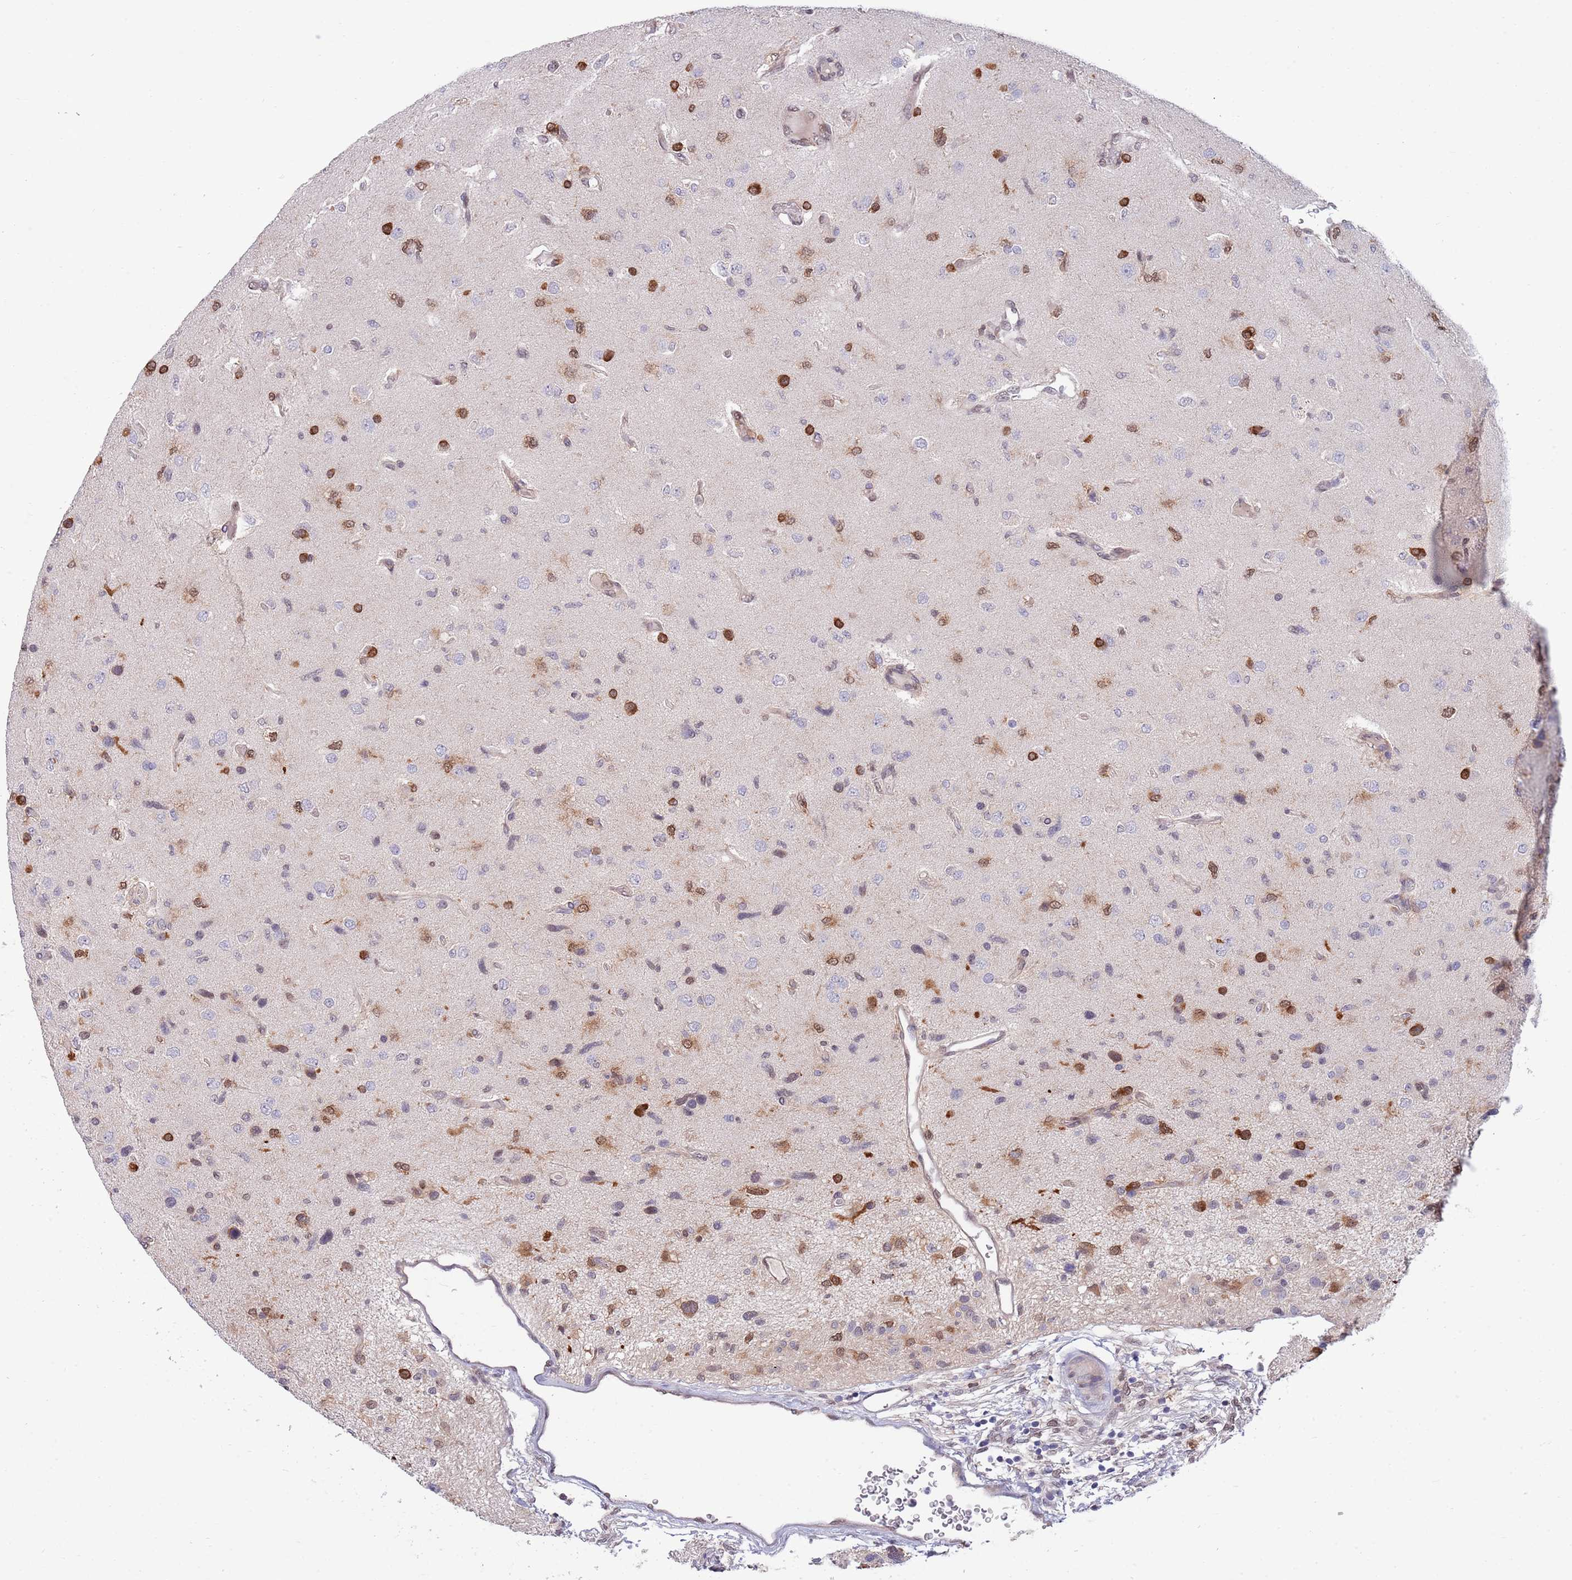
{"staining": {"intensity": "strong", "quantity": "<25%", "location": "cytoplasmic/membranous,nuclear"}, "tissue": "glioma", "cell_type": "Tumor cells", "image_type": "cancer", "snomed": [{"axis": "morphology", "description": "Glioma, malignant, High grade"}, {"axis": "topography", "description": "Brain"}], "caption": "Immunohistochemical staining of glioma shows medium levels of strong cytoplasmic/membranous and nuclear positivity in about <25% of tumor cells. (IHC, brightfield microscopy, high magnification).", "gene": "NLRP6", "patient": {"sex": "male", "age": 77}}